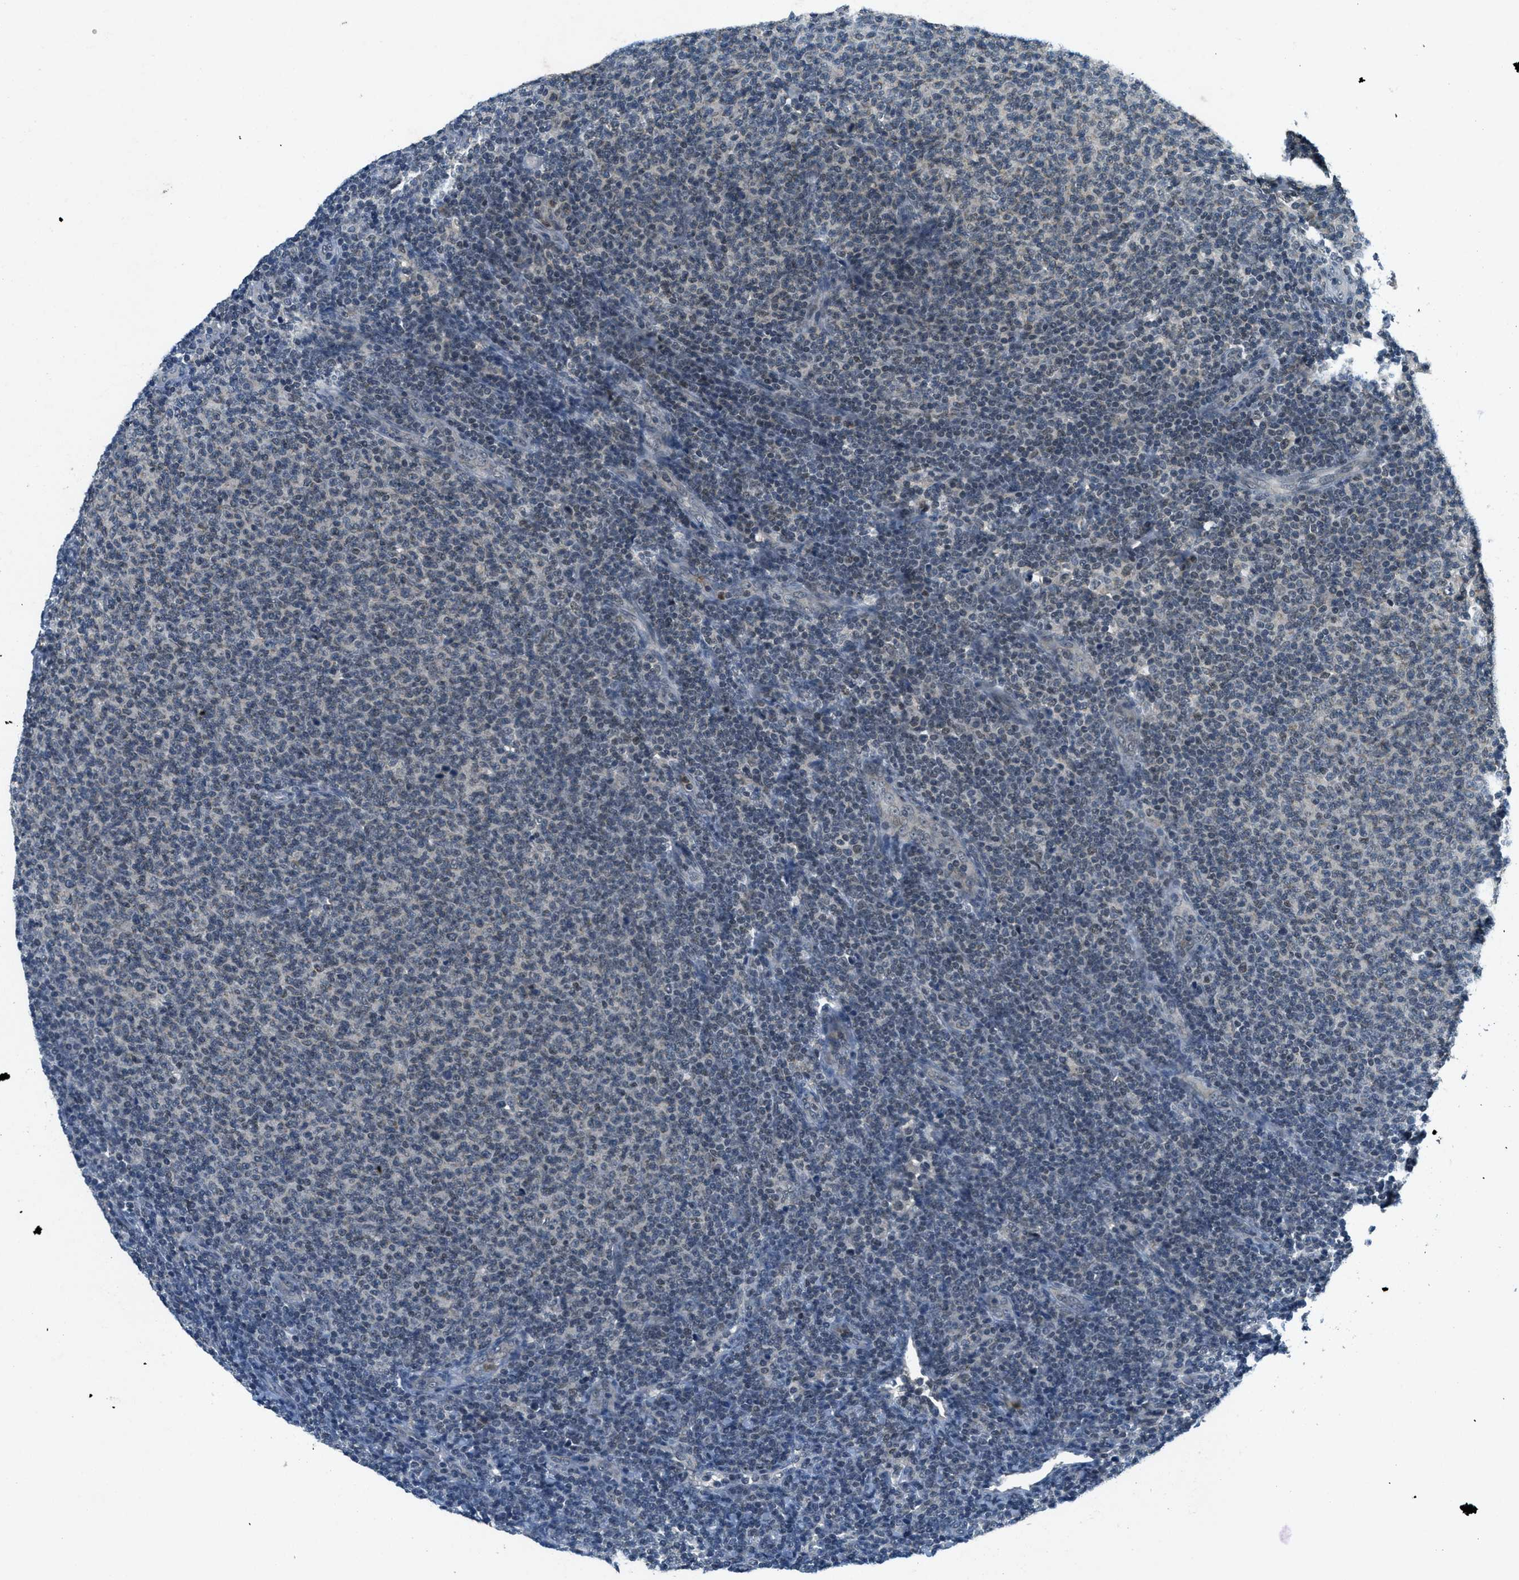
{"staining": {"intensity": "negative", "quantity": "none", "location": "none"}, "tissue": "lymphoma", "cell_type": "Tumor cells", "image_type": "cancer", "snomed": [{"axis": "morphology", "description": "Malignant lymphoma, non-Hodgkin's type, Low grade"}, {"axis": "topography", "description": "Lymph node"}], "caption": "Lymphoma stained for a protein using IHC displays no staining tumor cells.", "gene": "TCF20", "patient": {"sex": "male", "age": 66}}